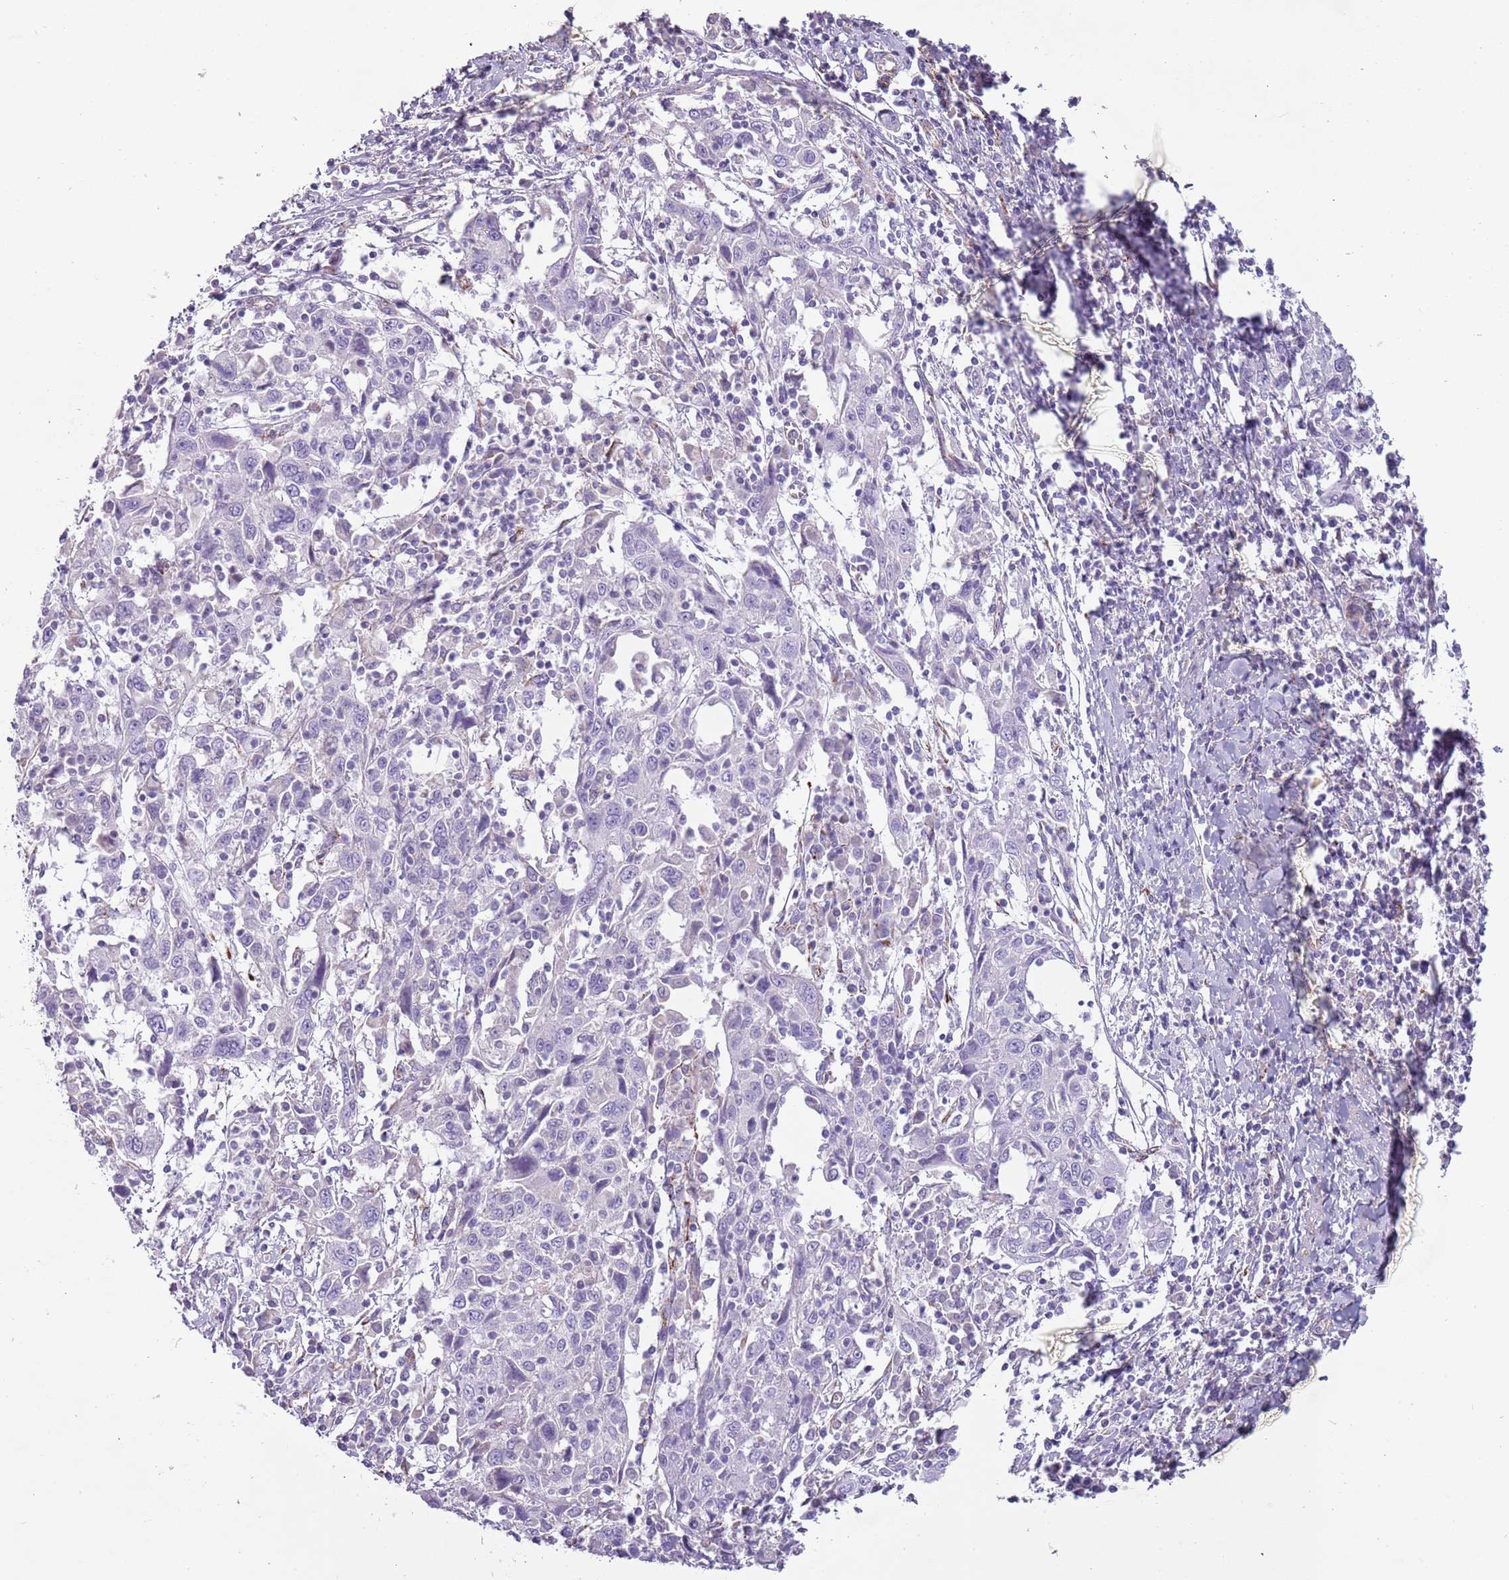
{"staining": {"intensity": "negative", "quantity": "none", "location": "none"}, "tissue": "cervical cancer", "cell_type": "Tumor cells", "image_type": "cancer", "snomed": [{"axis": "morphology", "description": "Squamous cell carcinoma, NOS"}, {"axis": "topography", "description": "Cervix"}], "caption": "A micrograph of human cervical cancer is negative for staining in tumor cells.", "gene": "RNF222", "patient": {"sex": "female", "age": 46}}